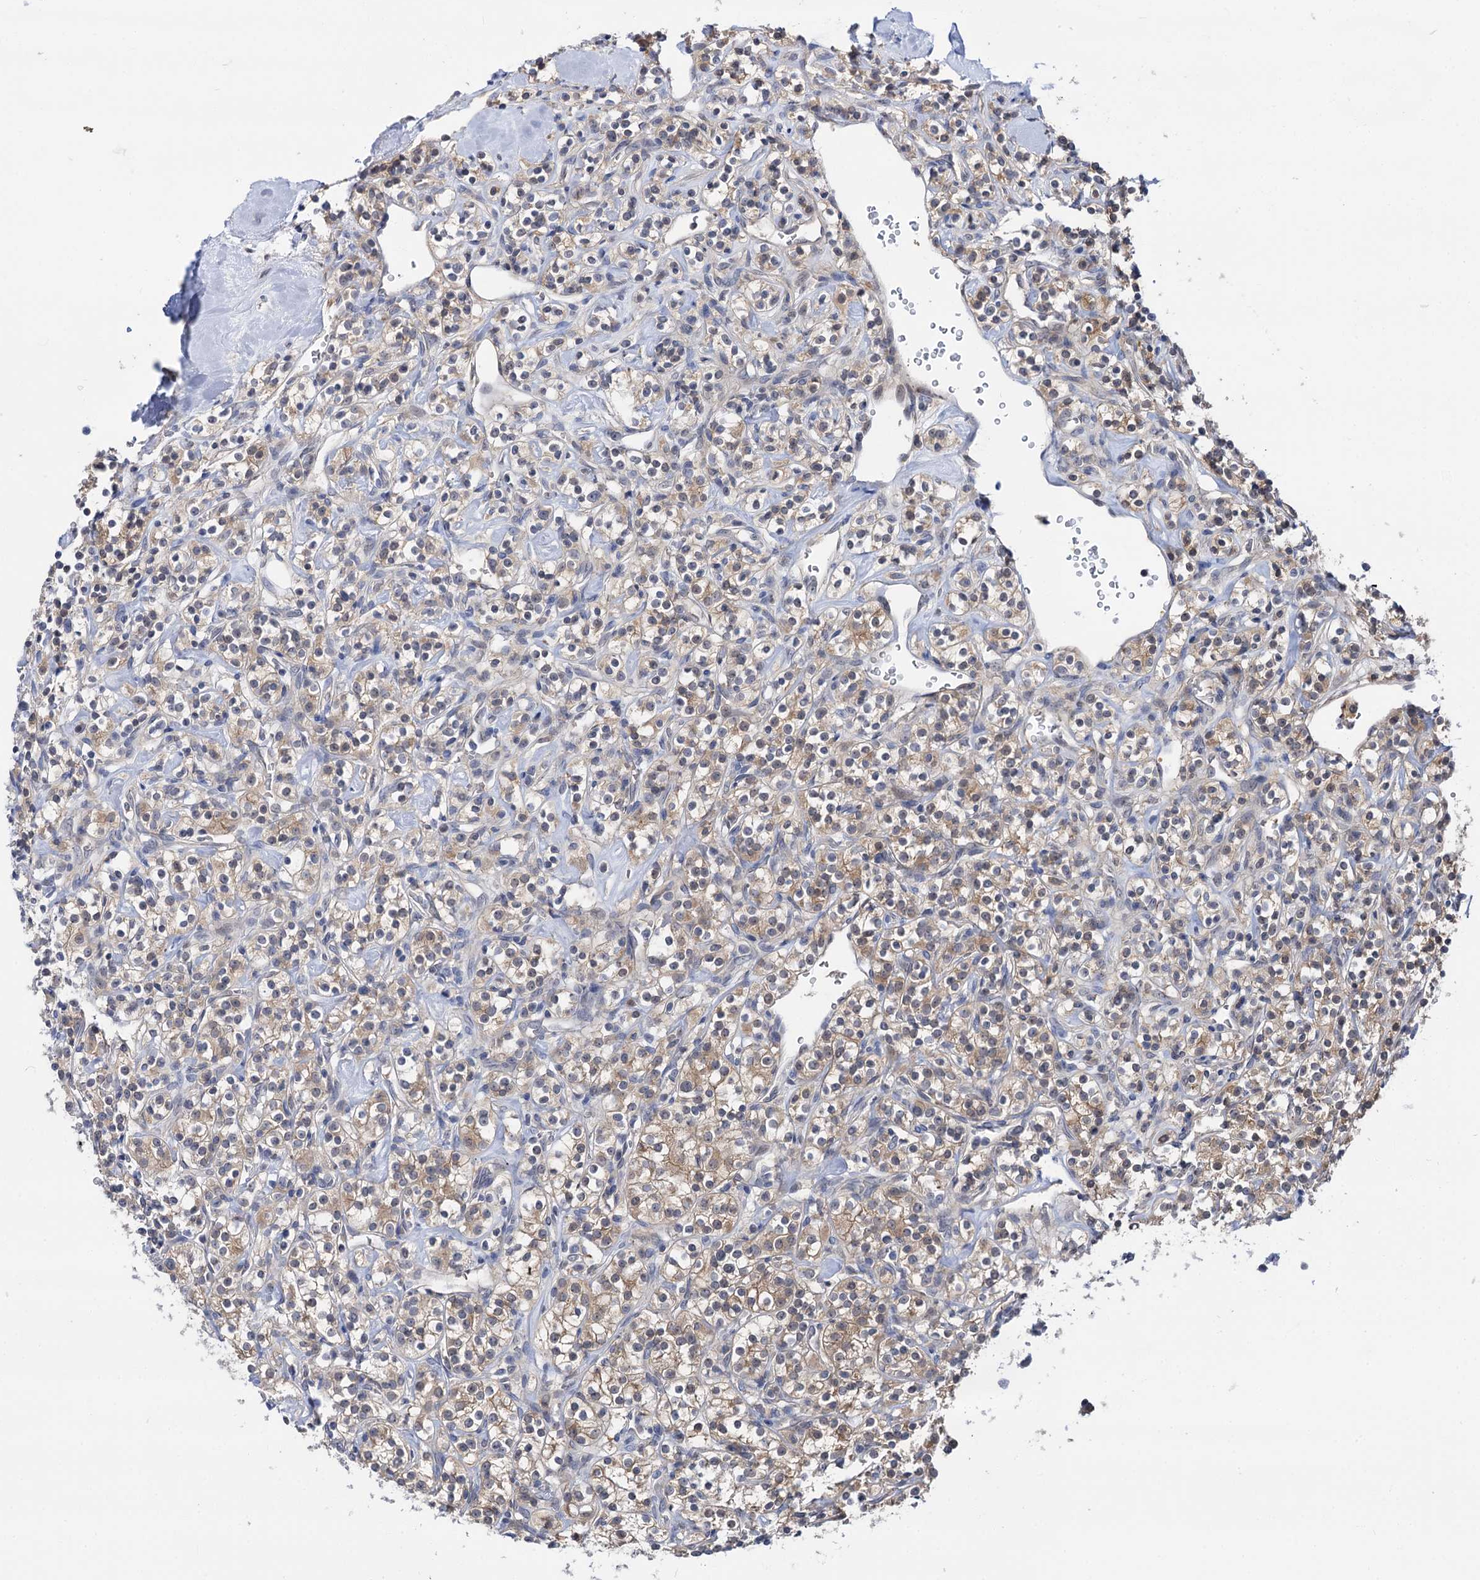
{"staining": {"intensity": "weak", "quantity": "25%-75%", "location": "cytoplasmic/membranous"}, "tissue": "renal cancer", "cell_type": "Tumor cells", "image_type": "cancer", "snomed": [{"axis": "morphology", "description": "Adenocarcinoma, NOS"}, {"axis": "topography", "description": "Kidney"}], "caption": "Adenocarcinoma (renal) stained for a protein (brown) shows weak cytoplasmic/membranous positive staining in about 25%-75% of tumor cells.", "gene": "NEK10", "patient": {"sex": "male", "age": 77}}